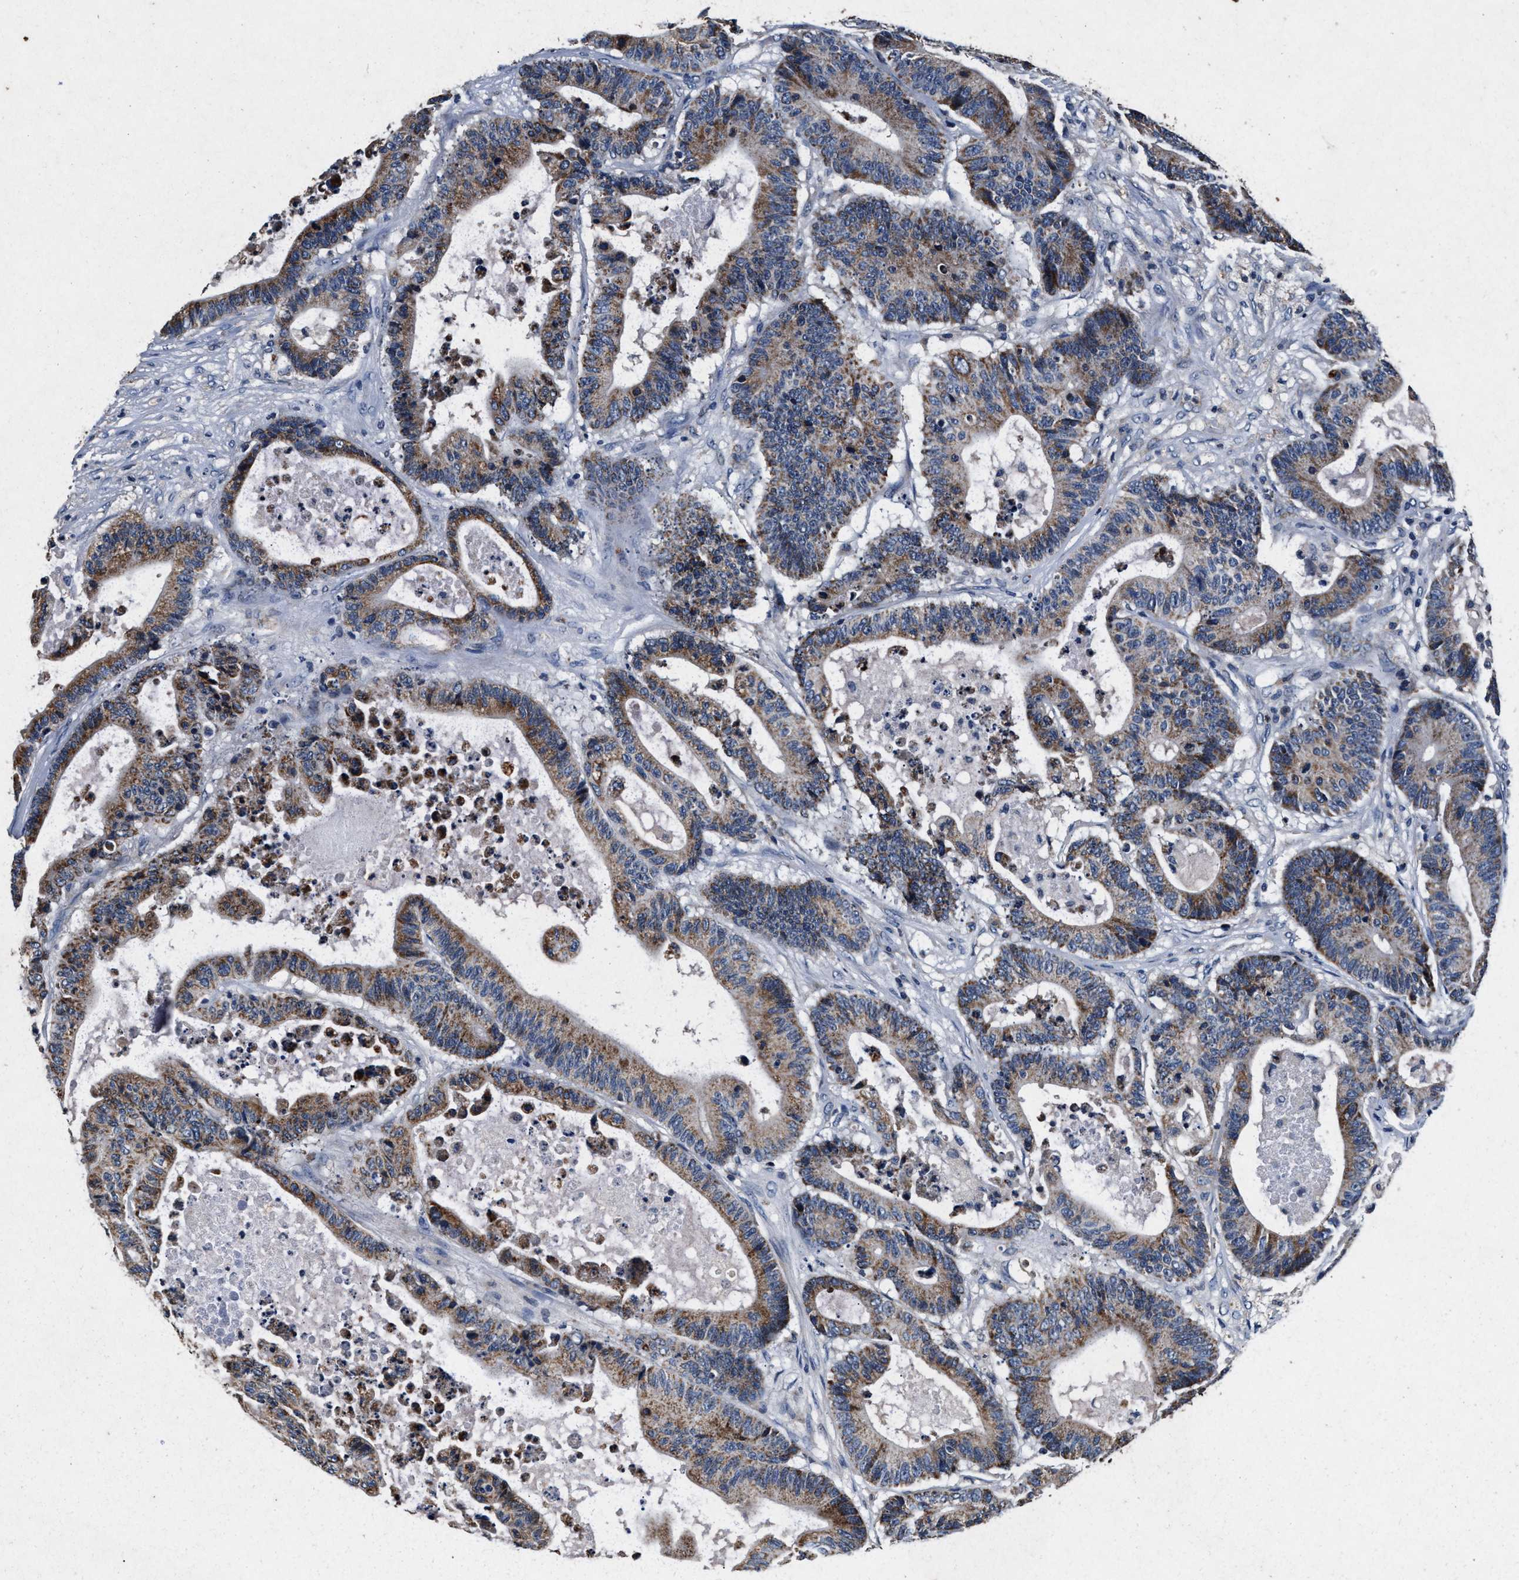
{"staining": {"intensity": "moderate", "quantity": ">75%", "location": "cytoplasmic/membranous"}, "tissue": "colorectal cancer", "cell_type": "Tumor cells", "image_type": "cancer", "snomed": [{"axis": "morphology", "description": "Adenocarcinoma, NOS"}, {"axis": "topography", "description": "Colon"}], "caption": "Protein expression analysis of colorectal cancer (adenocarcinoma) shows moderate cytoplasmic/membranous staining in approximately >75% of tumor cells.", "gene": "PKD2L1", "patient": {"sex": "female", "age": 84}}